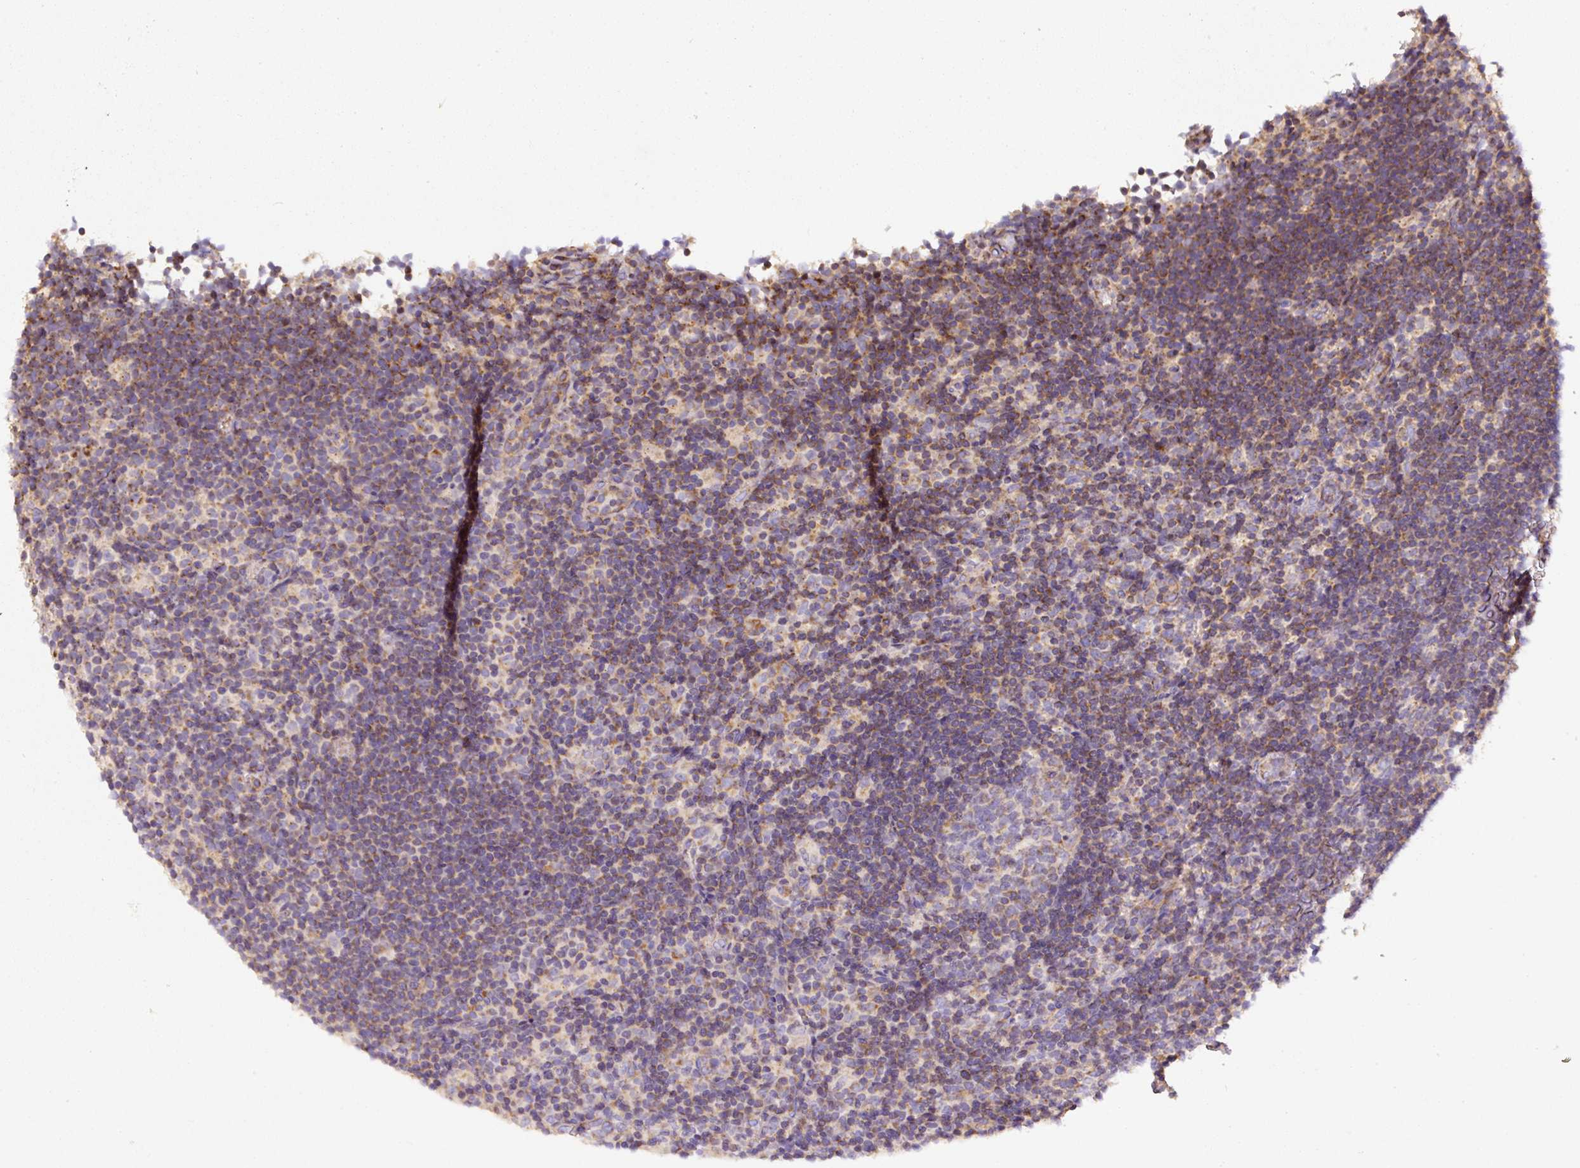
{"staining": {"intensity": "negative", "quantity": "none", "location": "none"}, "tissue": "lymphoma", "cell_type": "Tumor cells", "image_type": "cancer", "snomed": [{"axis": "morphology", "description": "Hodgkin's disease, NOS"}, {"axis": "topography", "description": "Lymph node"}], "caption": "High power microscopy image of an IHC histopathology image of lymphoma, revealing no significant expression in tumor cells. (DAB immunohistochemistry (IHC) visualized using brightfield microscopy, high magnification).", "gene": "NDUFAF2", "patient": {"sex": "female", "age": 57}}